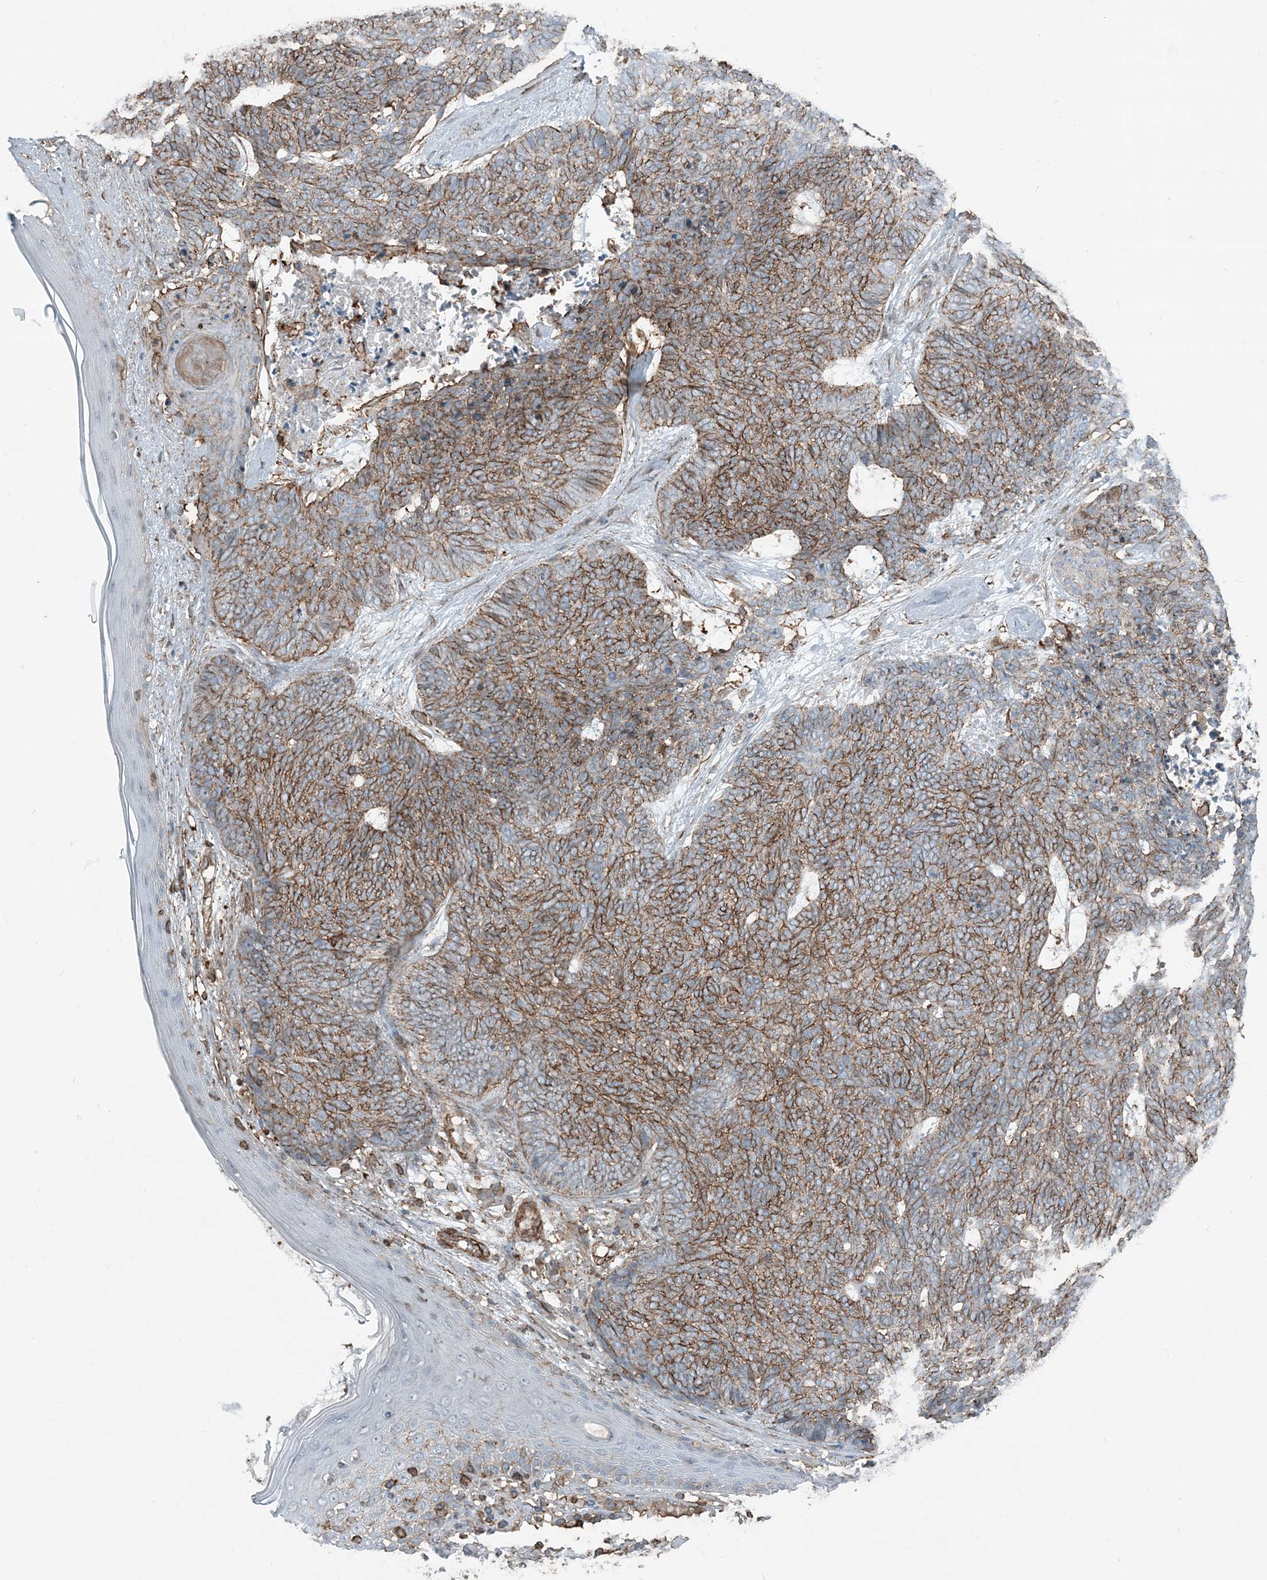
{"staining": {"intensity": "strong", "quantity": ">75%", "location": "cytoplasmic/membranous"}, "tissue": "skin cancer", "cell_type": "Tumor cells", "image_type": "cancer", "snomed": [{"axis": "morphology", "description": "Basal cell carcinoma"}, {"axis": "topography", "description": "Skin"}], "caption": "Brown immunohistochemical staining in human skin cancer (basal cell carcinoma) reveals strong cytoplasmic/membranous staining in about >75% of tumor cells. (IHC, brightfield microscopy, high magnification).", "gene": "APOBEC3C", "patient": {"sex": "female", "age": 84}}